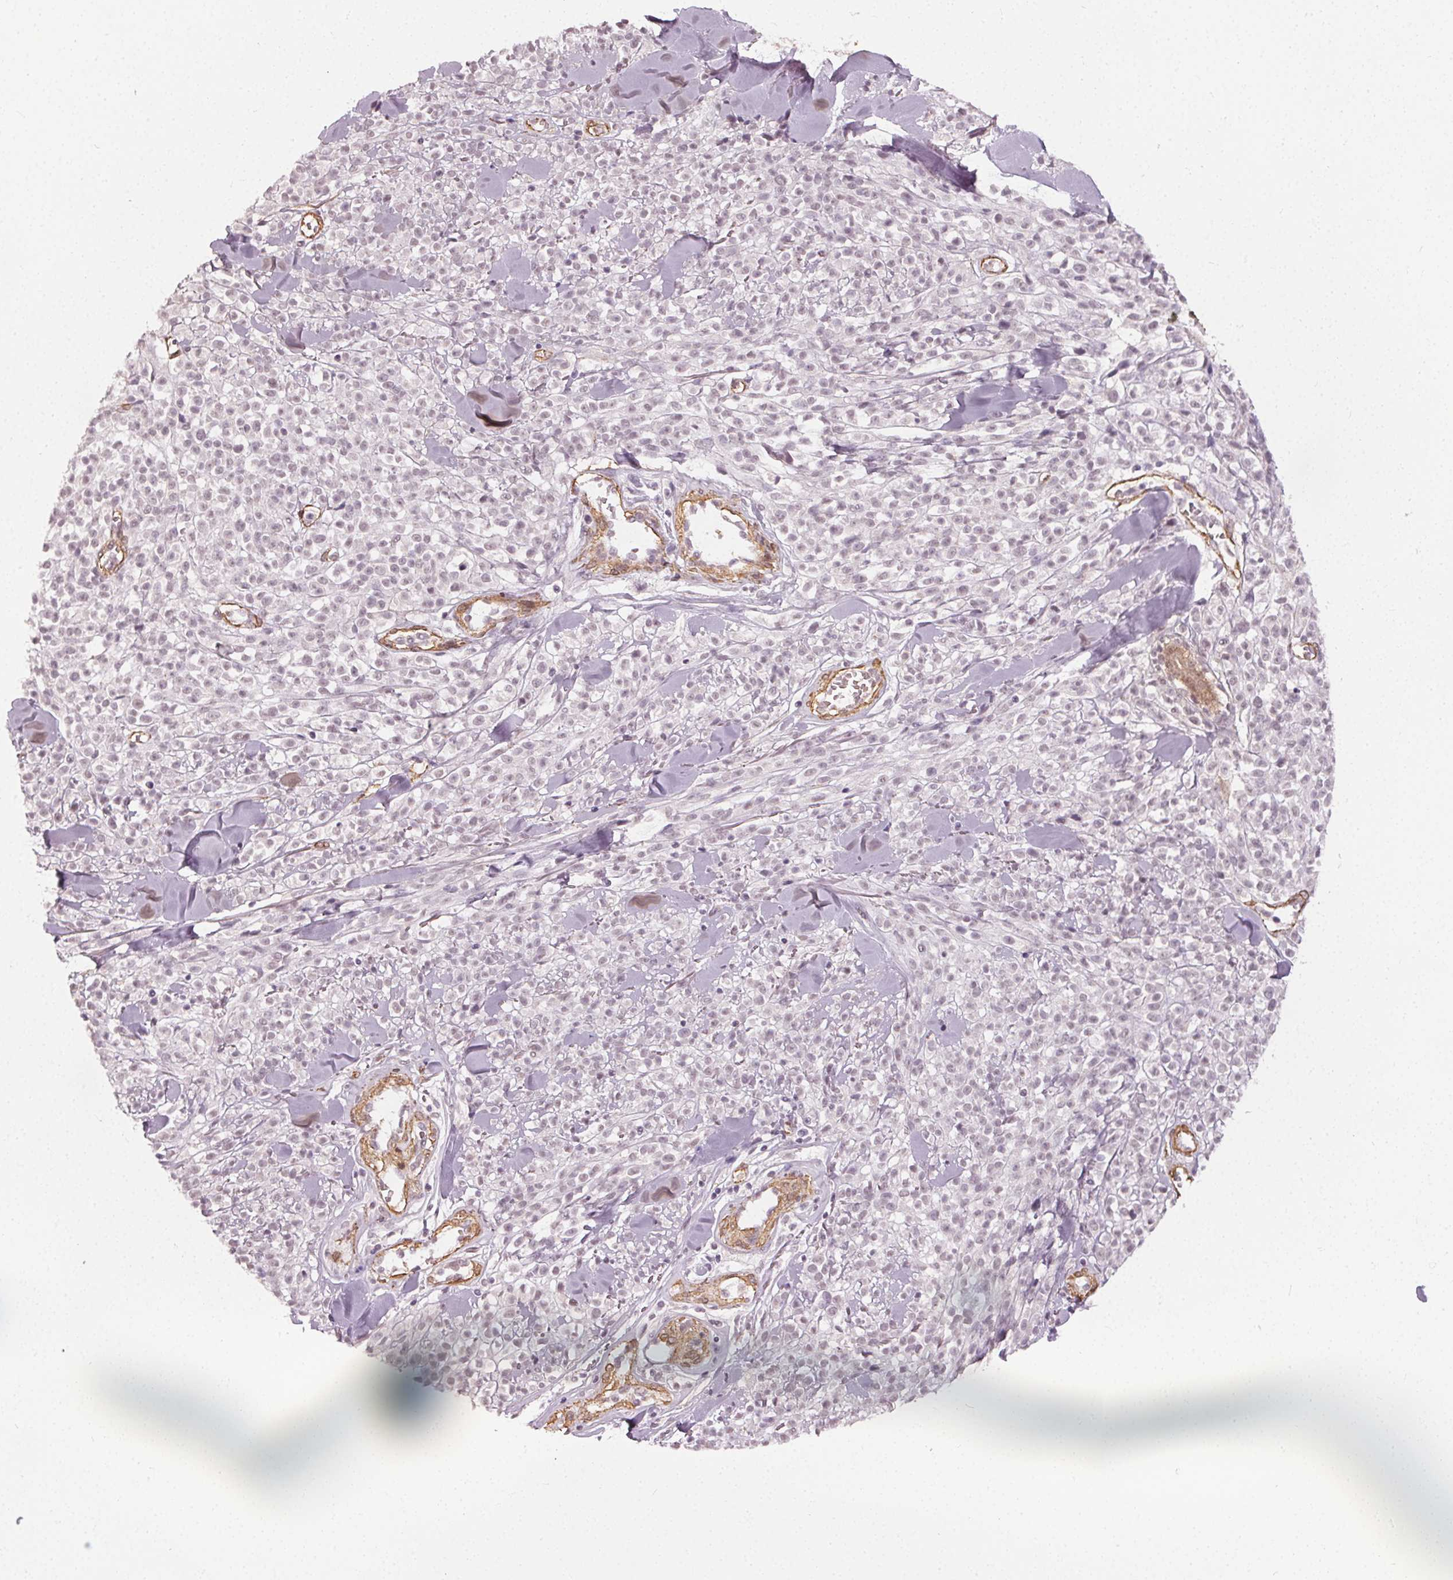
{"staining": {"intensity": "negative", "quantity": "none", "location": "none"}, "tissue": "melanoma", "cell_type": "Tumor cells", "image_type": "cancer", "snomed": [{"axis": "morphology", "description": "Malignant melanoma, NOS"}, {"axis": "topography", "description": "Skin"}, {"axis": "topography", "description": "Skin of trunk"}], "caption": "High magnification brightfield microscopy of malignant melanoma stained with DAB (brown) and counterstained with hematoxylin (blue): tumor cells show no significant expression.", "gene": "PKP1", "patient": {"sex": "male", "age": 74}}